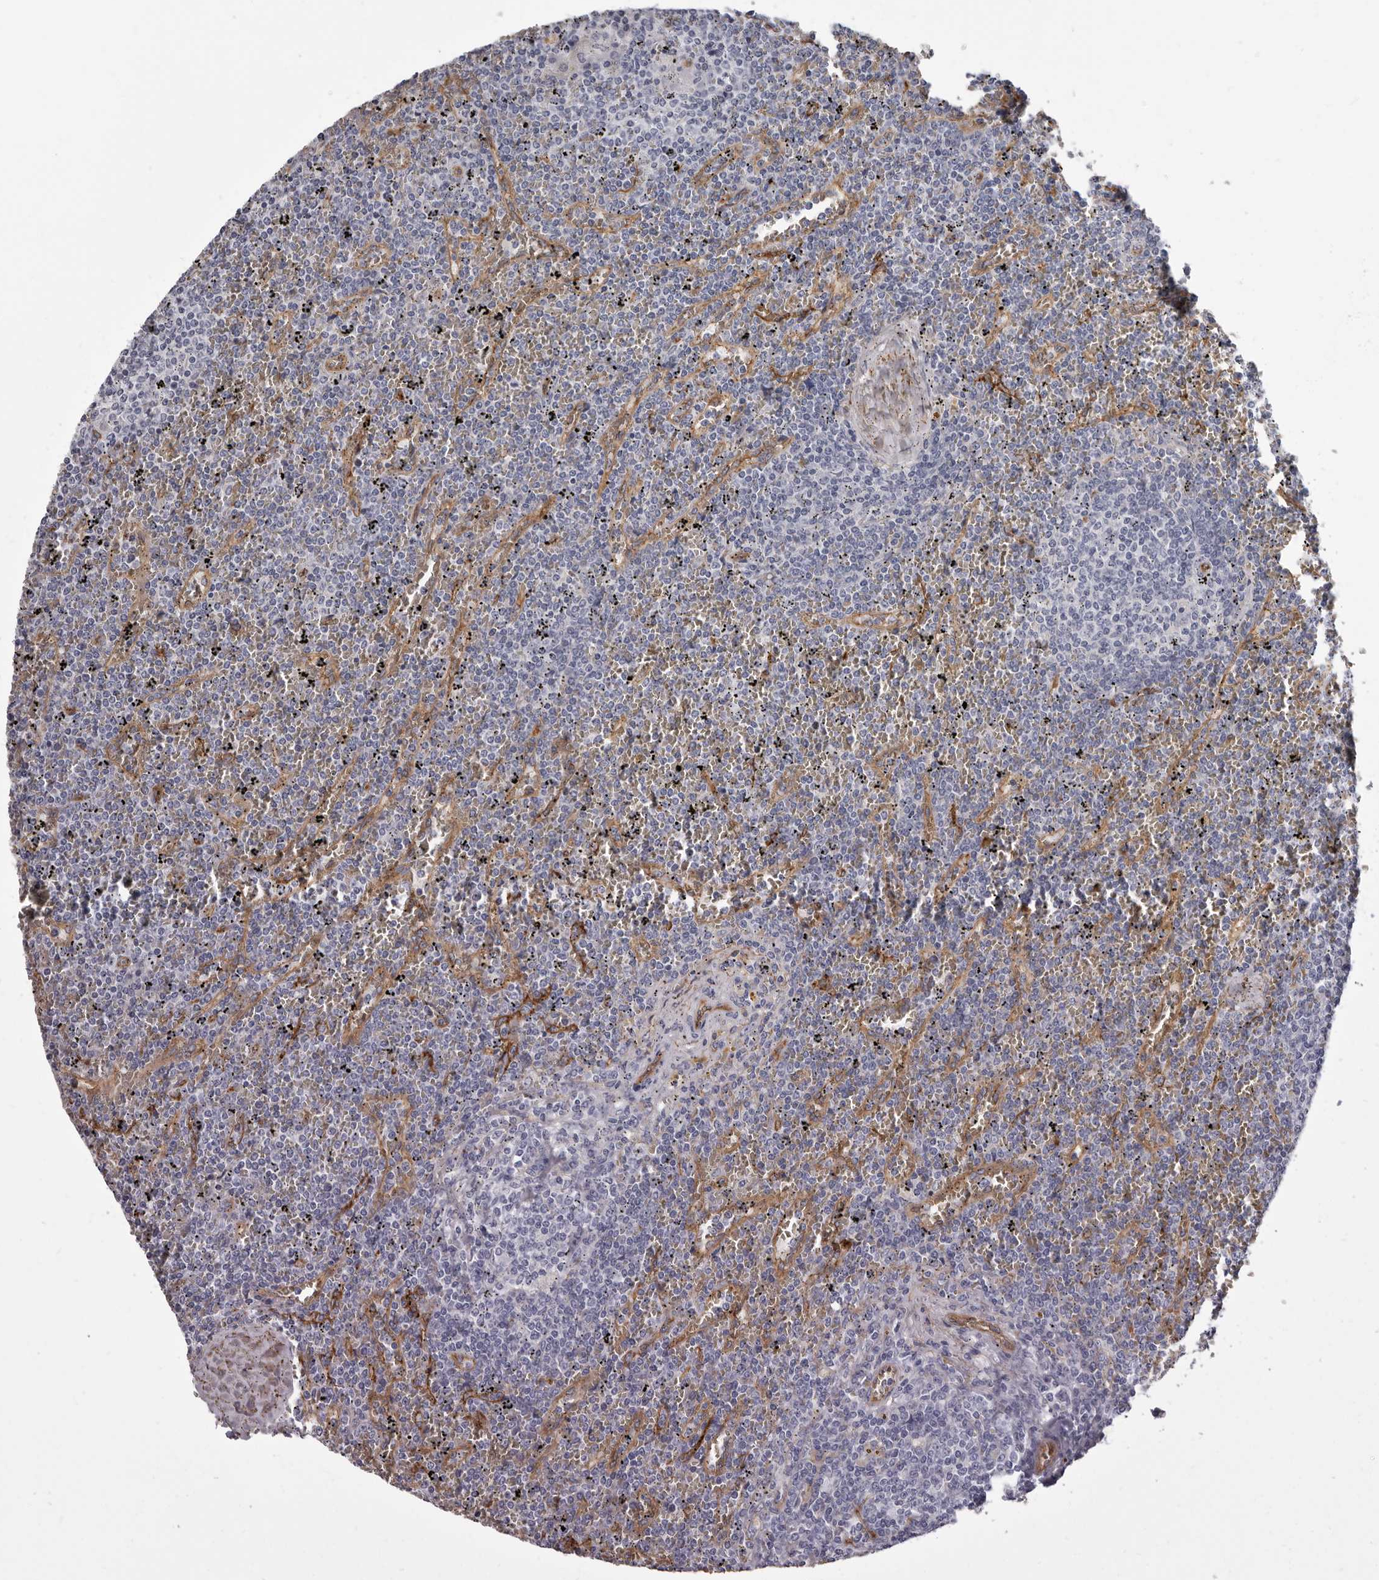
{"staining": {"intensity": "negative", "quantity": "none", "location": "none"}, "tissue": "lymphoma", "cell_type": "Tumor cells", "image_type": "cancer", "snomed": [{"axis": "morphology", "description": "Malignant lymphoma, non-Hodgkin's type, Low grade"}, {"axis": "topography", "description": "Spleen"}], "caption": "There is no significant staining in tumor cells of lymphoma.", "gene": "ADGRL4", "patient": {"sex": "female", "age": 19}}